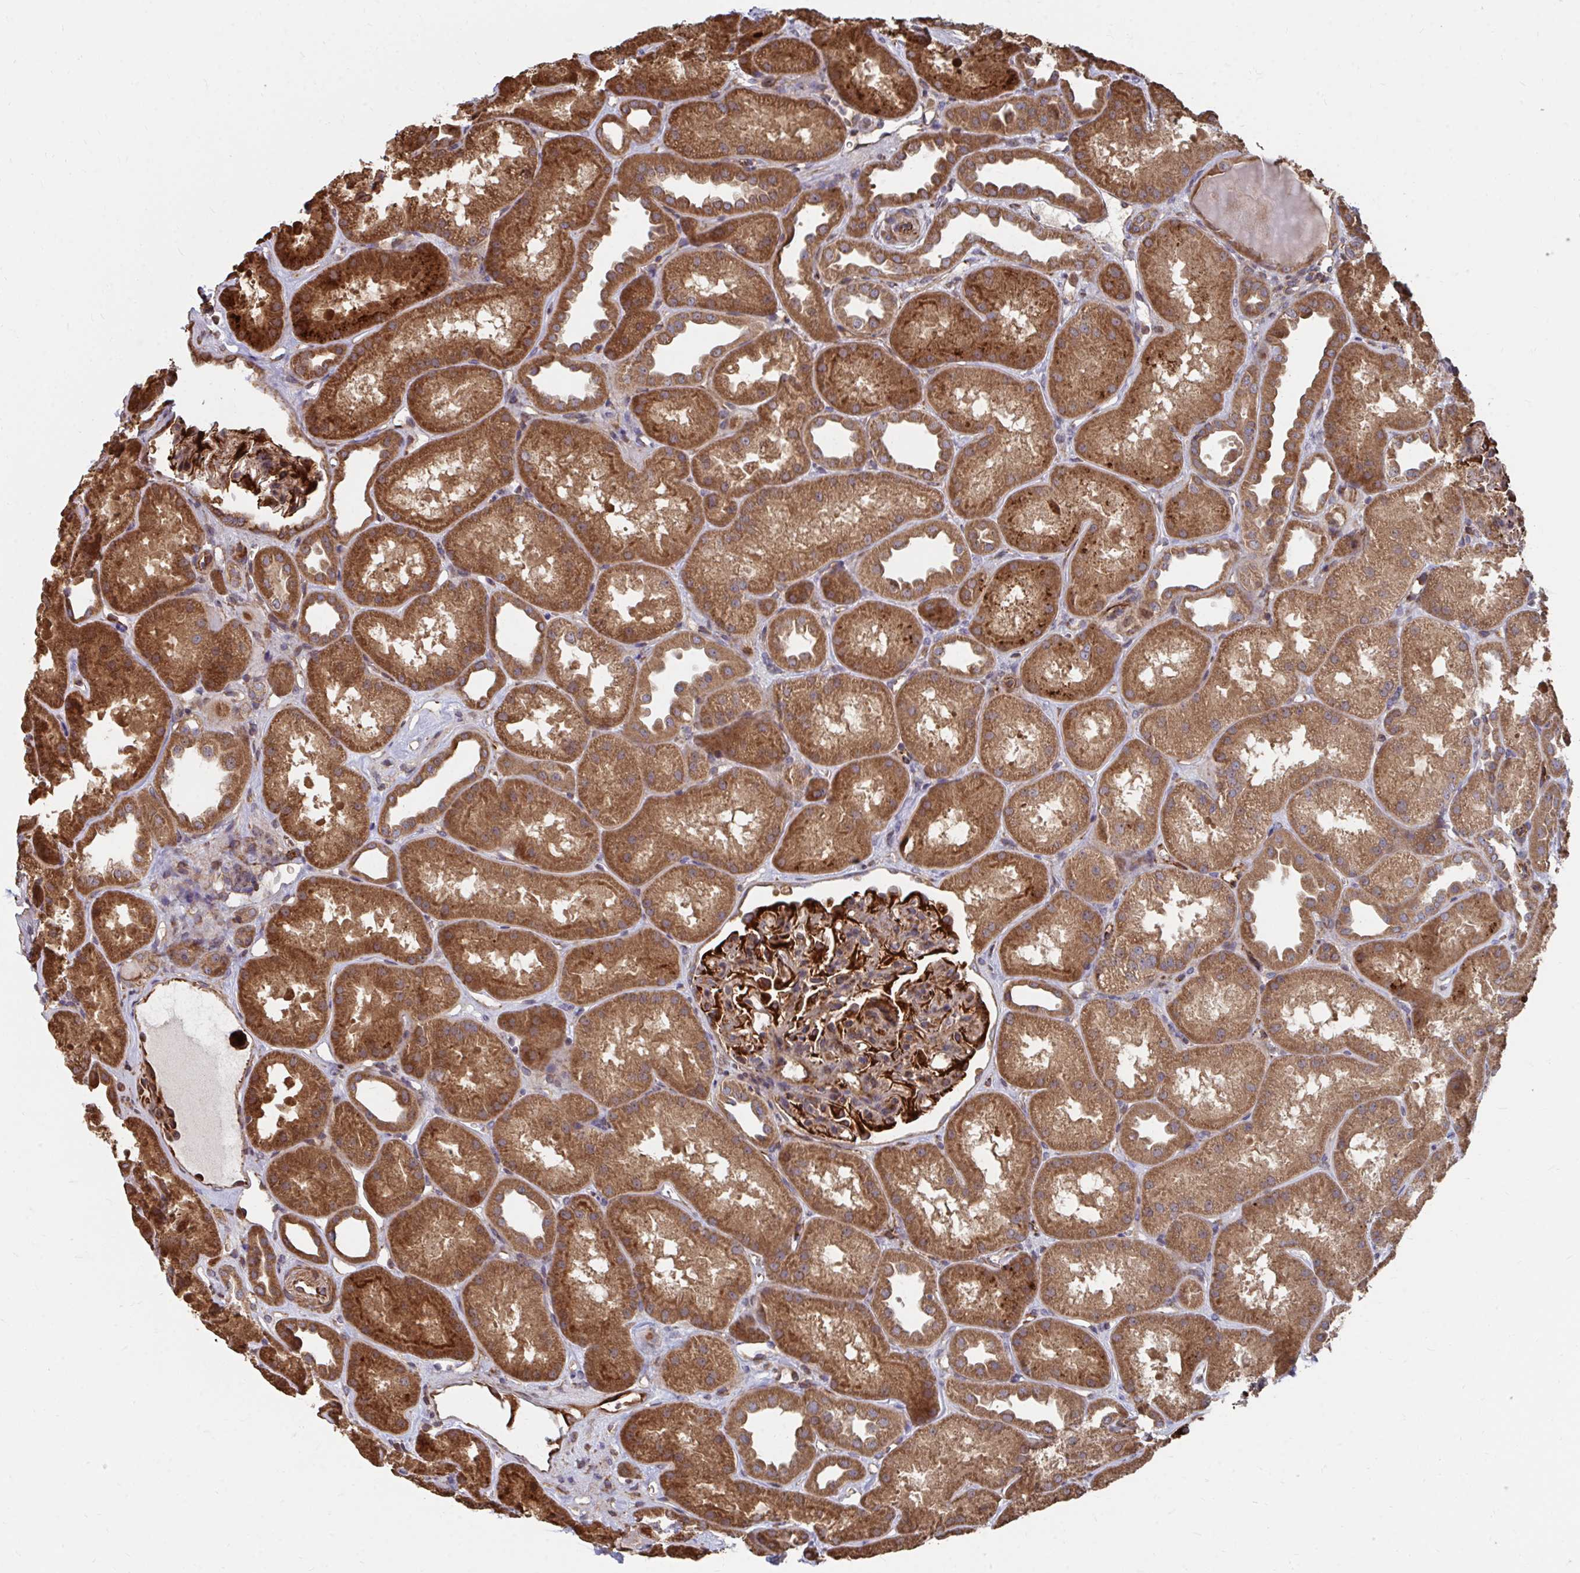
{"staining": {"intensity": "strong", "quantity": "25%-75%", "location": "cytoplasmic/membranous"}, "tissue": "kidney", "cell_type": "Cells in glomeruli", "image_type": "normal", "snomed": [{"axis": "morphology", "description": "Normal tissue, NOS"}, {"axis": "topography", "description": "Kidney"}], "caption": "Immunohistochemical staining of unremarkable human kidney shows 25%-75% levels of strong cytoplasmic/membranous protein staining in about 25%-75% of cells in glomeruli.", "gene": "FAM89A", "patient": {"sex": "male", "age": 61}}